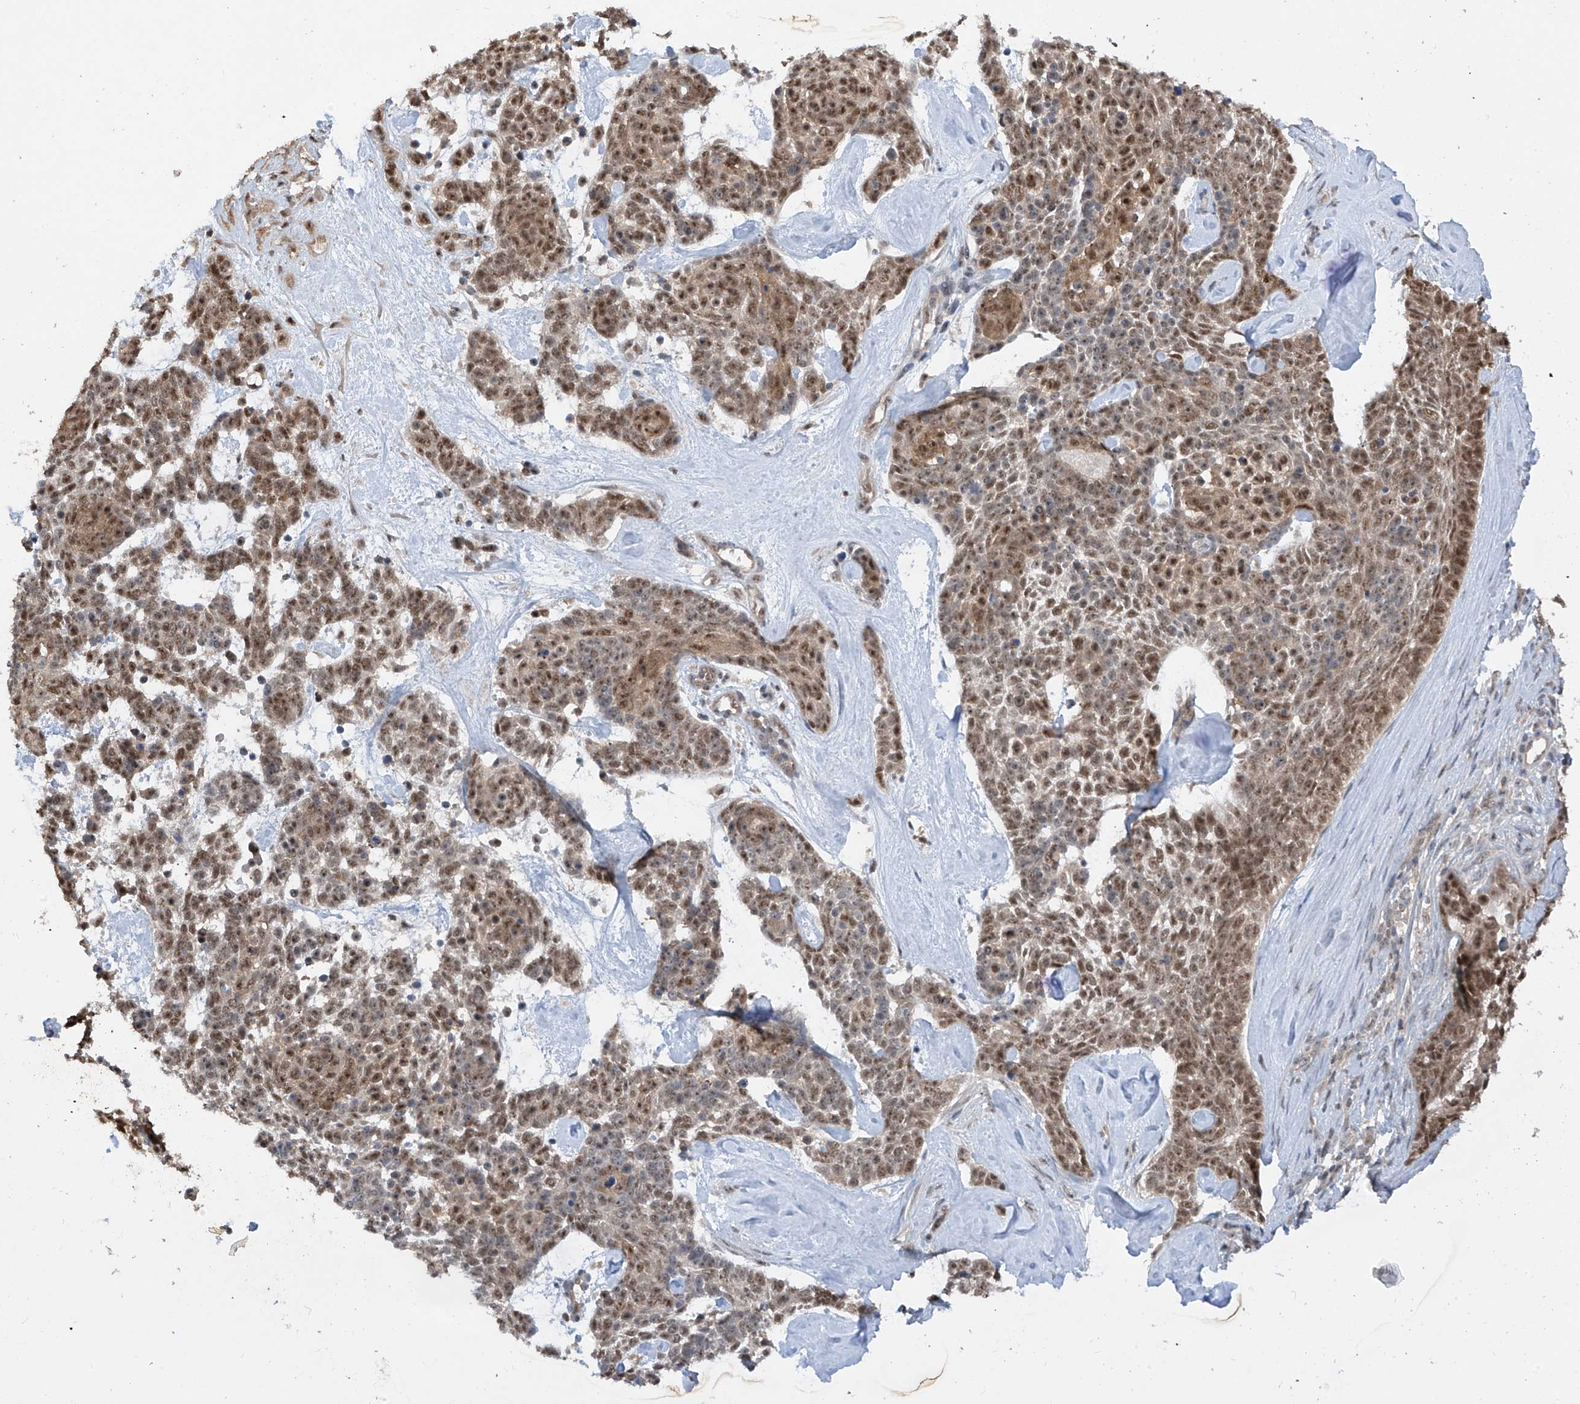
{"staining": {"intensity": "moderate", "quantity": ">75%", "location": "nuclear"}, "tissue": "skin cancer", "cell_type": "Tumor cells", "image_type": "cancer", "snomed": [{"axis": "morphology", "description": "Basal cell carcinoma"}, {"axis": "topography", "description": "Skin"}], "caption": "Skin cancer tissue displays moderate nuclear expression in approximately >75% of tumor cells (IHC, brightfield microscopy, high magnification).", "gene": "RPAIN", "patient": {"sex": "female", "age": 81}}